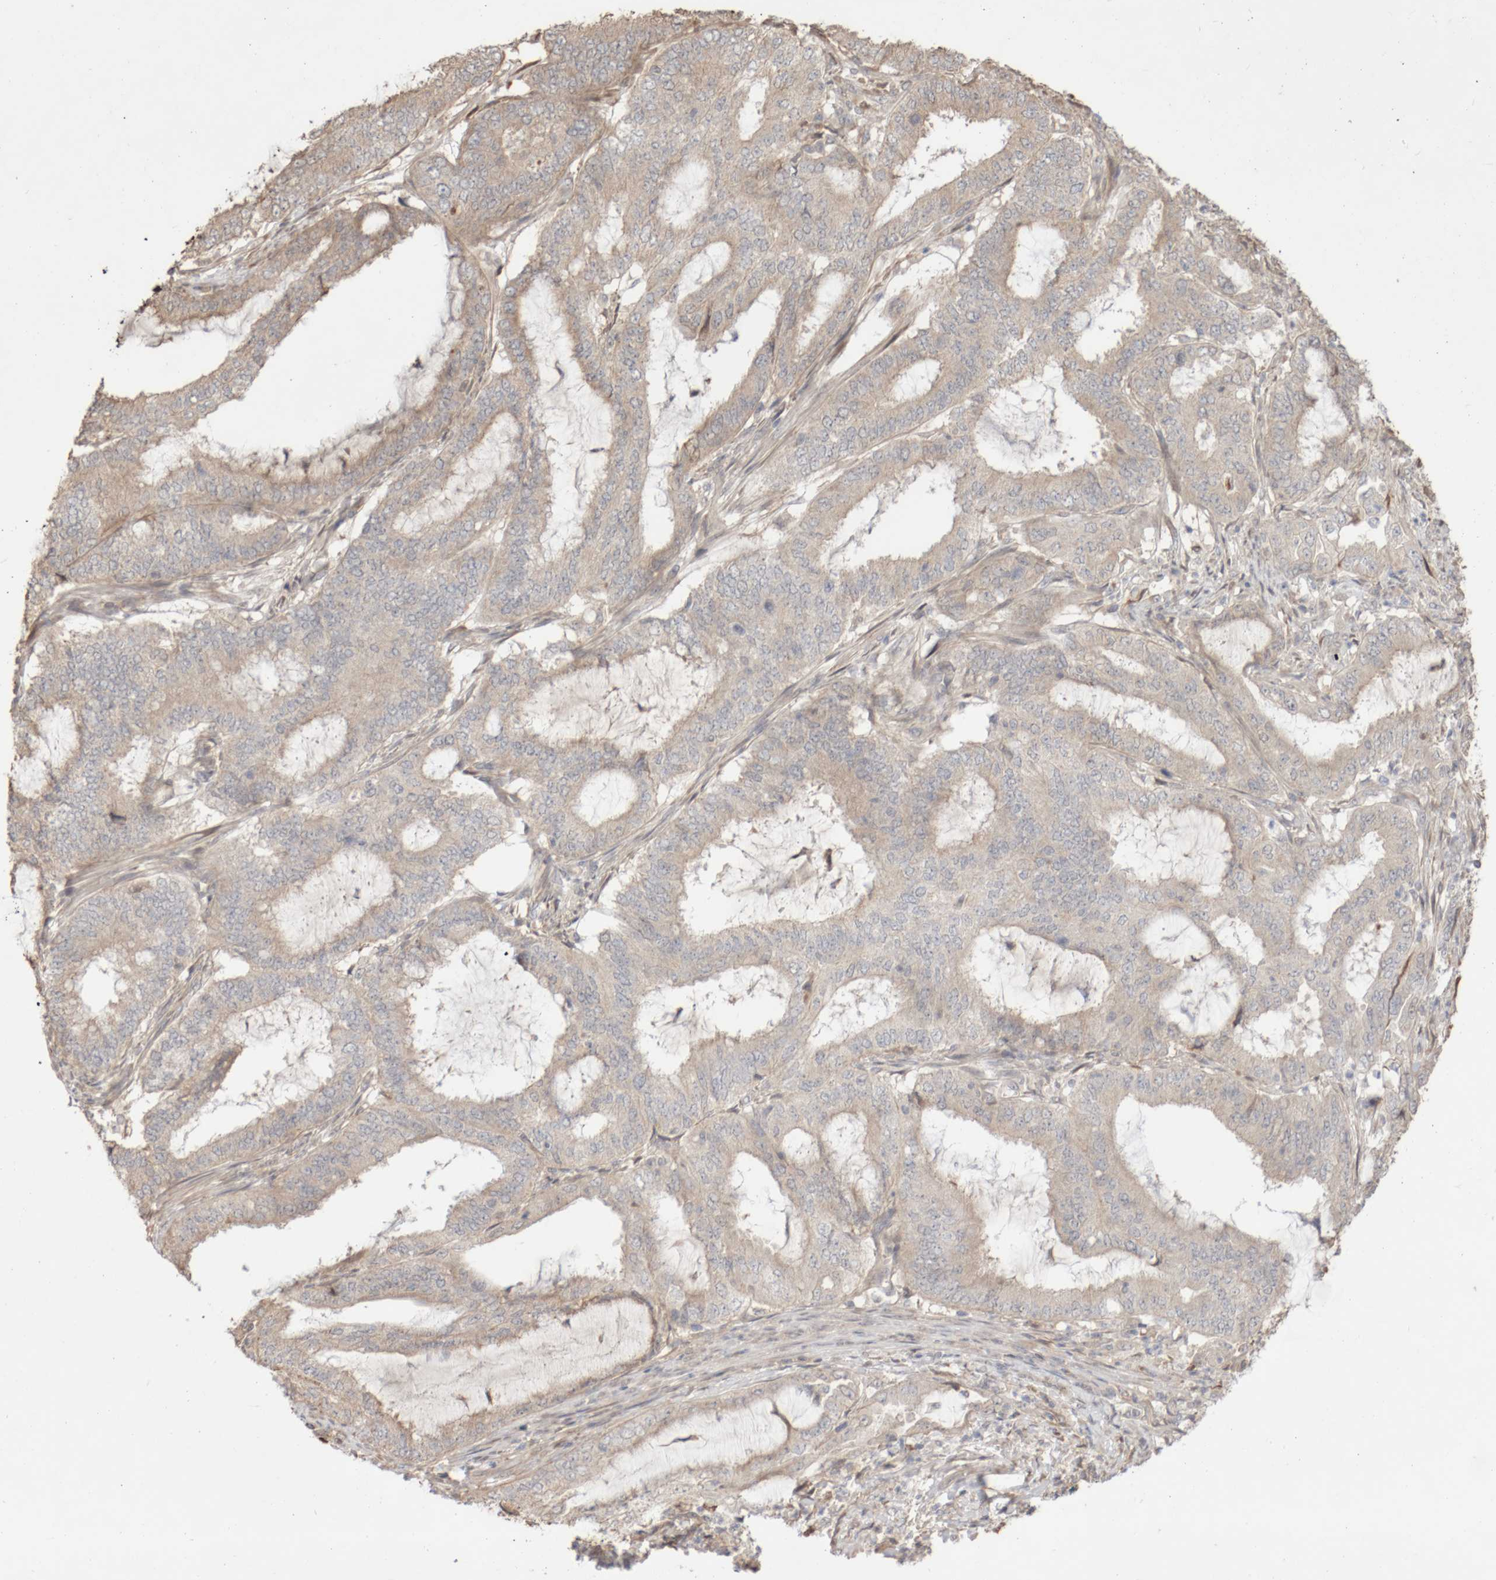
{"staining": {"intensity": "weak", "quantity": "25%-75%", "location": "cytoplasmic/membranous"}, "tissue": "endometrial cancer", "cell_type": "Tumor cells", "image_type": "cancer", "snomed": [{"axis": "morphology", "description": "Adenocarcinoma, NOS"}, {"axis": "topography", "description": "Endometrium"}], "caption": "DAB immunohistochemical staining of human endometrial adenocarcinoma exhibits weak cytoplasmic/membranous protein positivity in approximately 25%-75% of tumor cells.", "gene": "DPH7", "patient": {"sex": "female", "age": 51}}